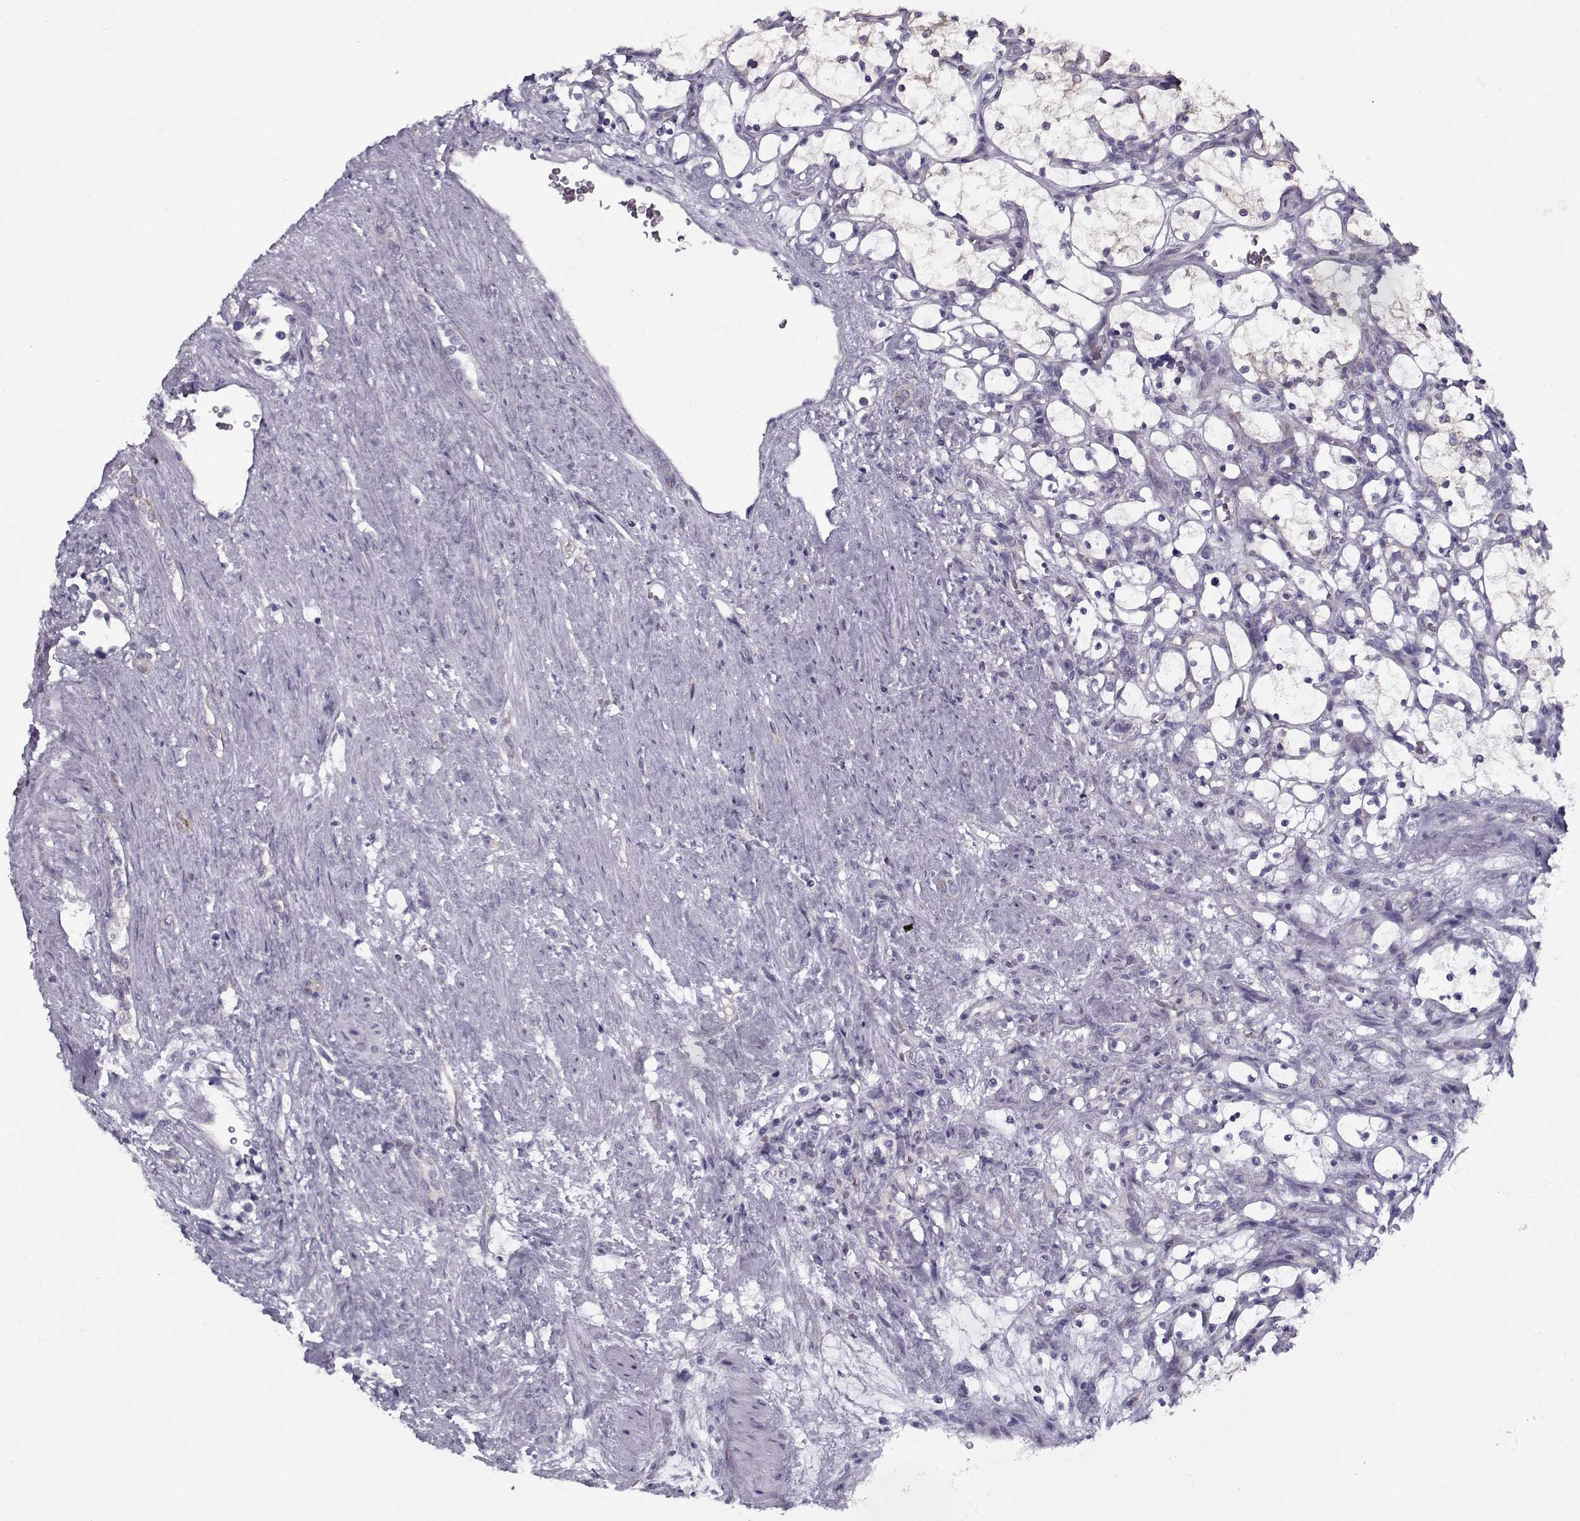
{"staining": {"intensity": "negative", "quantity": "none", "location": "none"}, "tissue": "renal cancer", "cell_type": "Tumor cells", "image_type": "cancer", "snomed": [{"axis": "morphology", "description": "Adenocarcinoma, NOS"}, {"axis": "topography", "description": "Kidney"}], "caption": "Human renal adenocarcinoma stained for a protein using immunohistochemistry (IHC) shows no staining in tumor cells.", "gene": "PP2D1", "patient": {"sex": "female", "age": 69}}